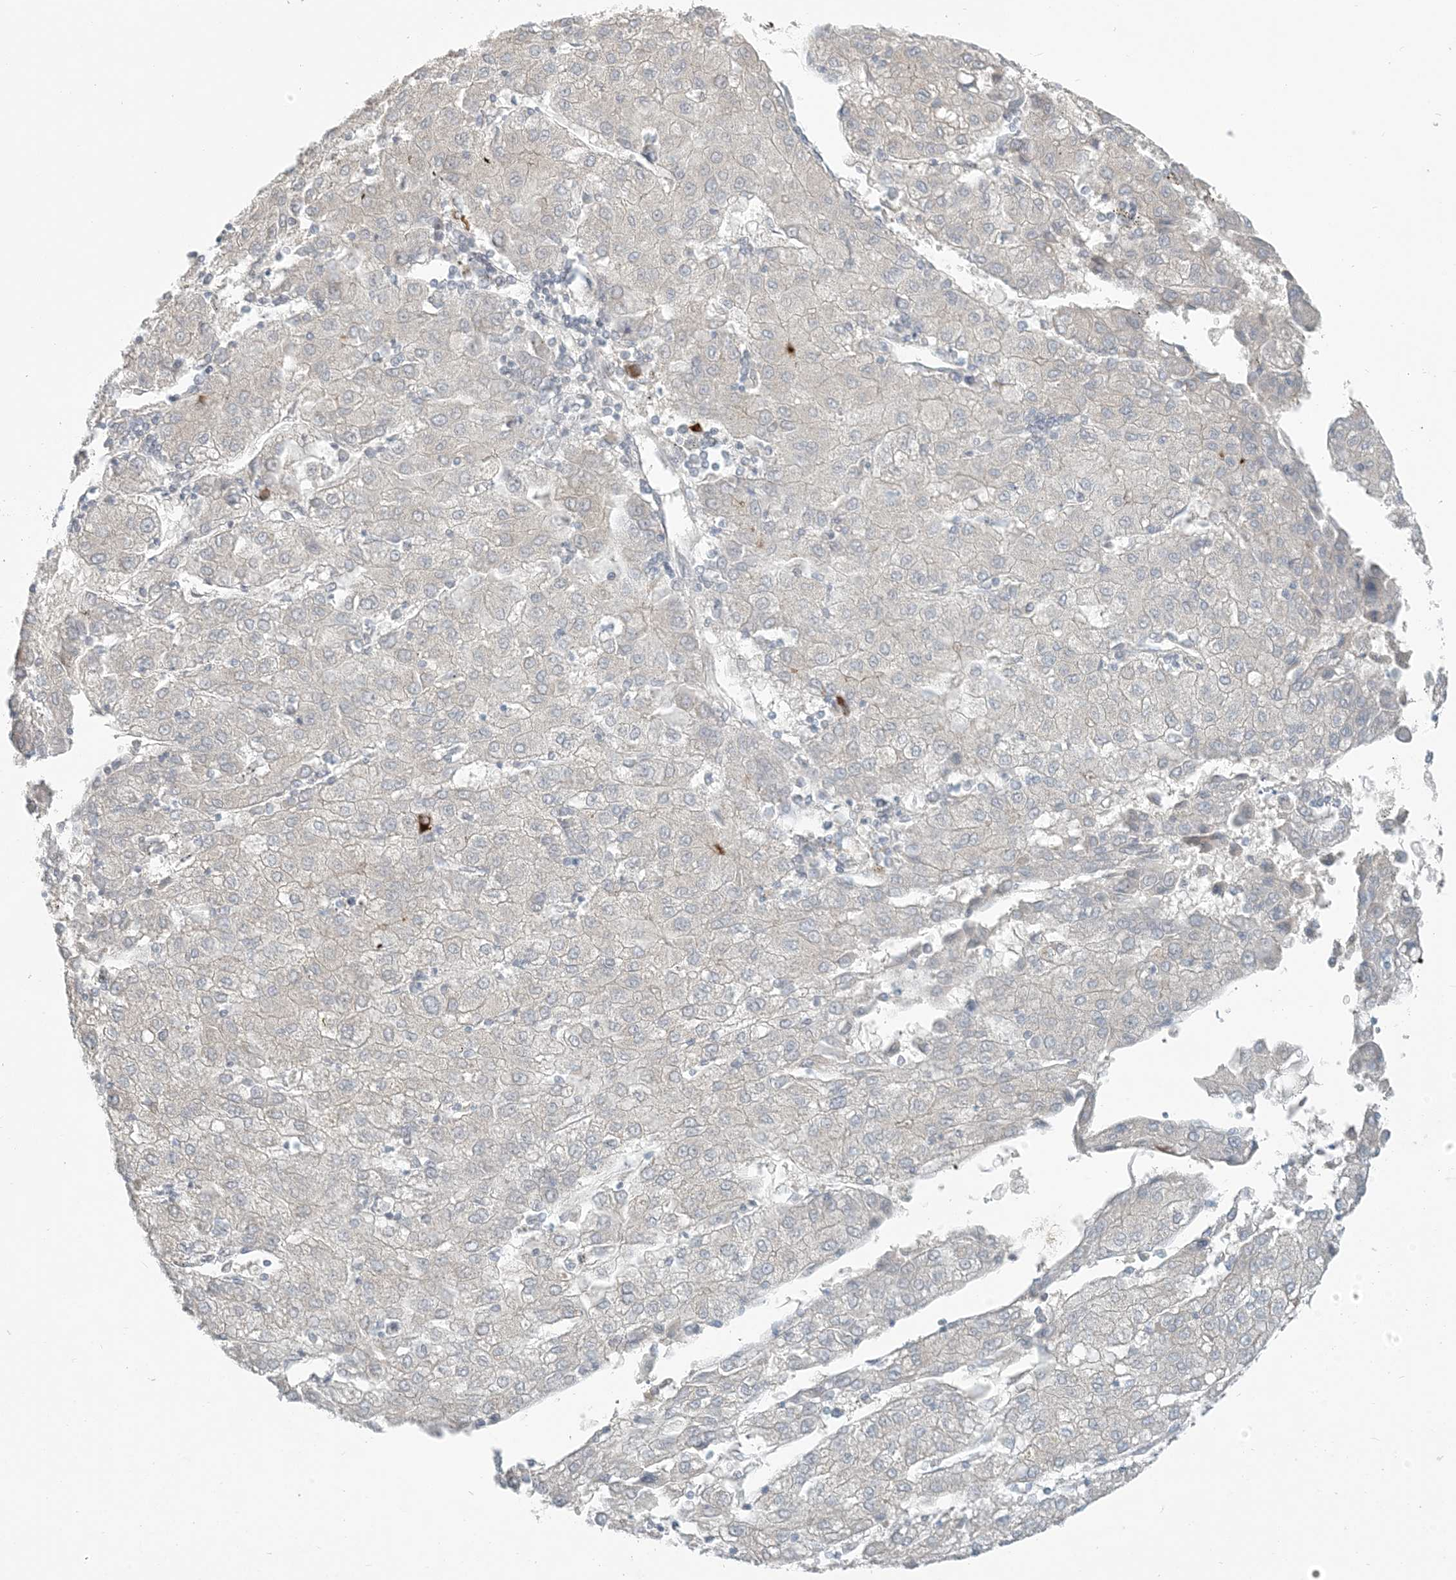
{"staining": {"intensity": "negative", "quantity": "none", "location": "none"}, "tissue": "liver cancer", "cell_type": "Tumor cells", "image_type": "cancer", "snomed": [{"axis": "morphology", "description": "Carcinoma, Hepatocellular, NOS"}, {"axis": "topography", "description": "Liver"}], "caption": "Hepatocellular carcinoma (liver) stained for a protein using IHC reveals no expression tumor cells.", "gene": "SCML1", "patient": {"sex": "male", "age": 72}}